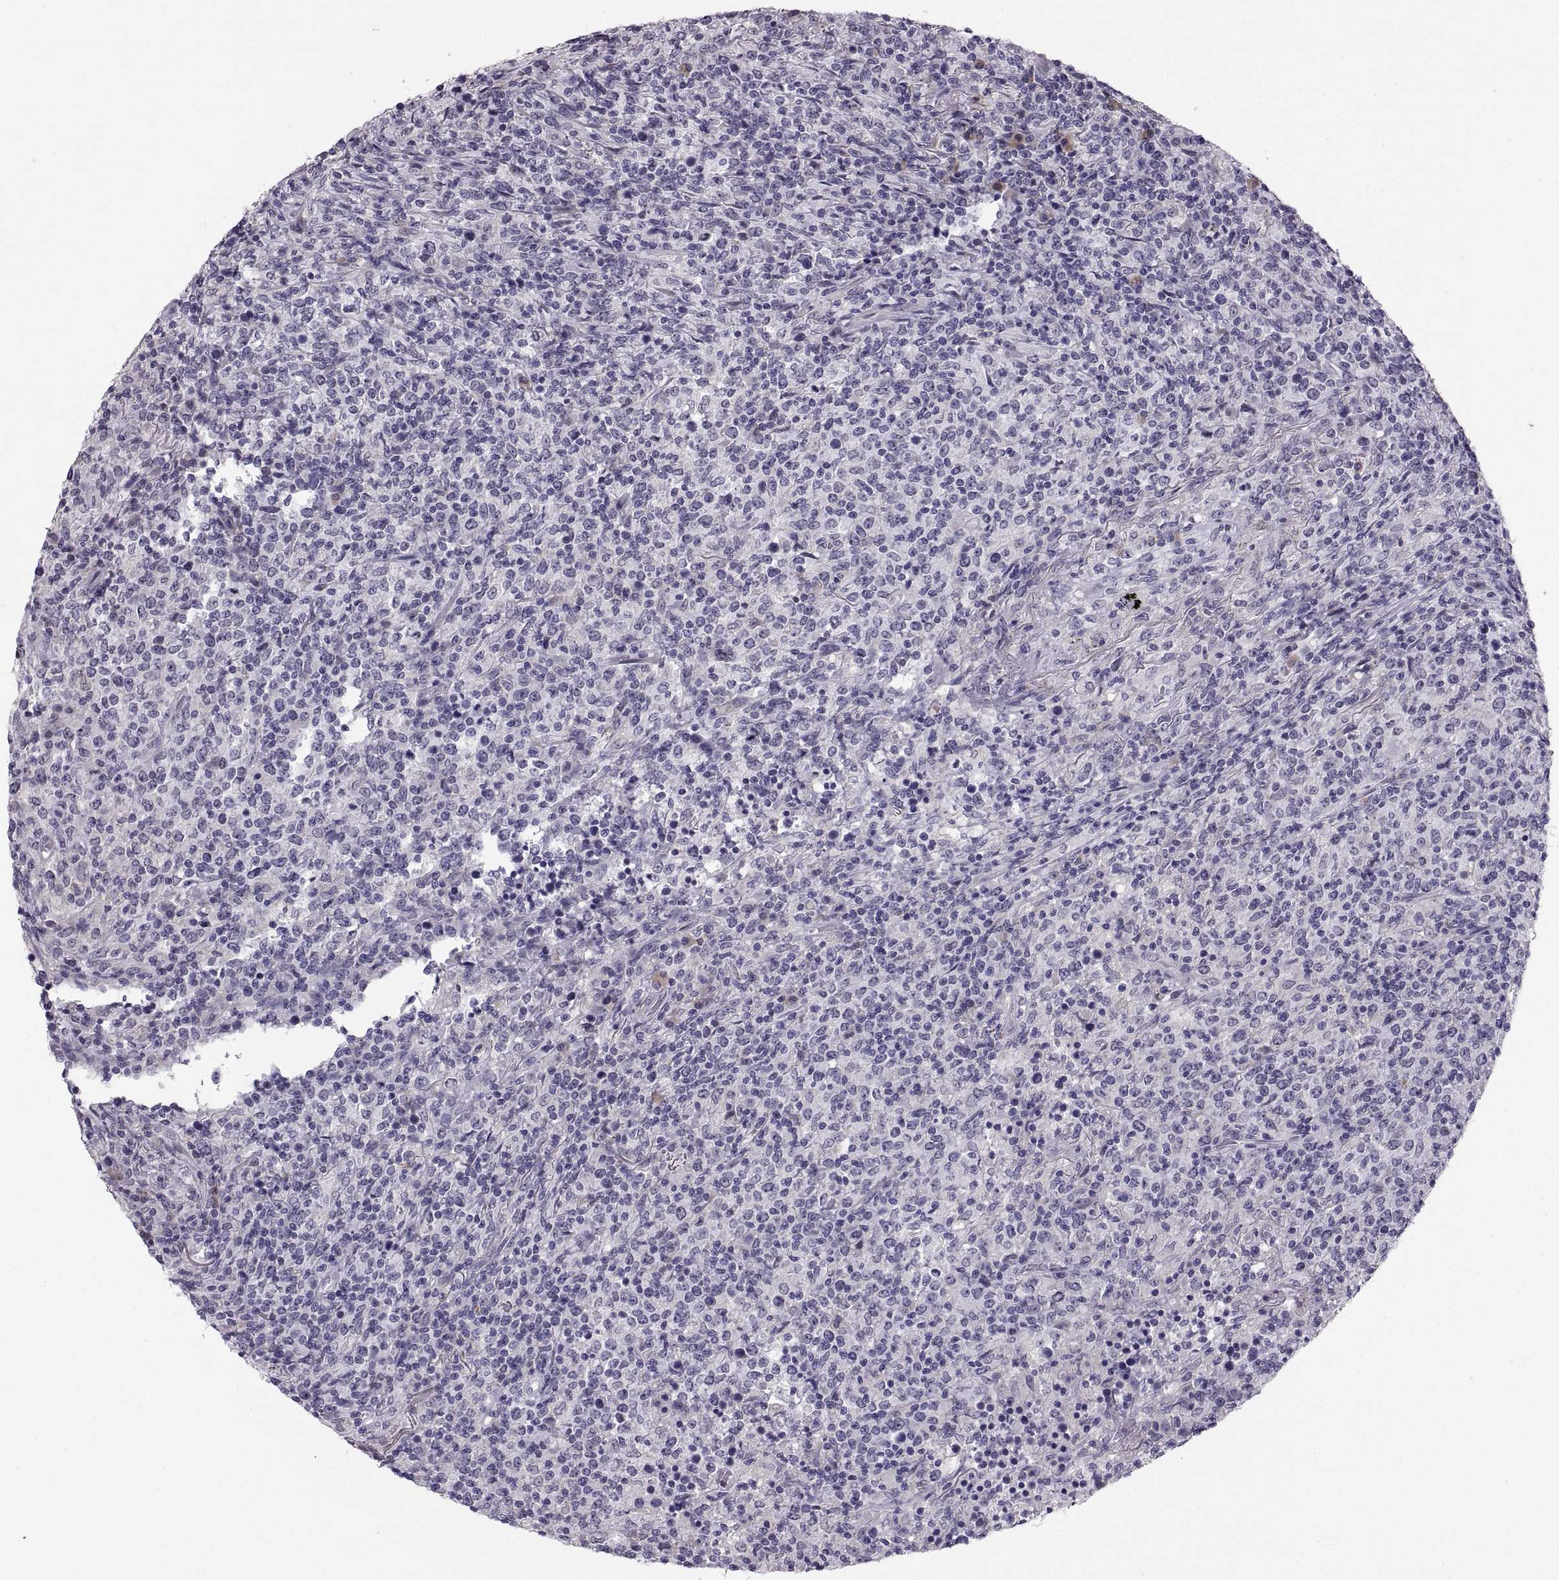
{"staining": {"intensity": "negative", "quantity": "none", "location": "none"}, "tissue": "lymphoma", "cell_type": "Tumor cells", "image_type": "cancer", "snomed": [{"axis": "morphology", "description": "Malignant lymphoma, non-Hodgkin's type, High grade"}, {"axis": "topography", "description": "Lung"}], "caption": "DAB immunohistochemical staining of lymphoma exhibits no significant positivity in tumor cells.", "gene": "MAGEB18", "patient": {"sex": "male", "age": 79}}